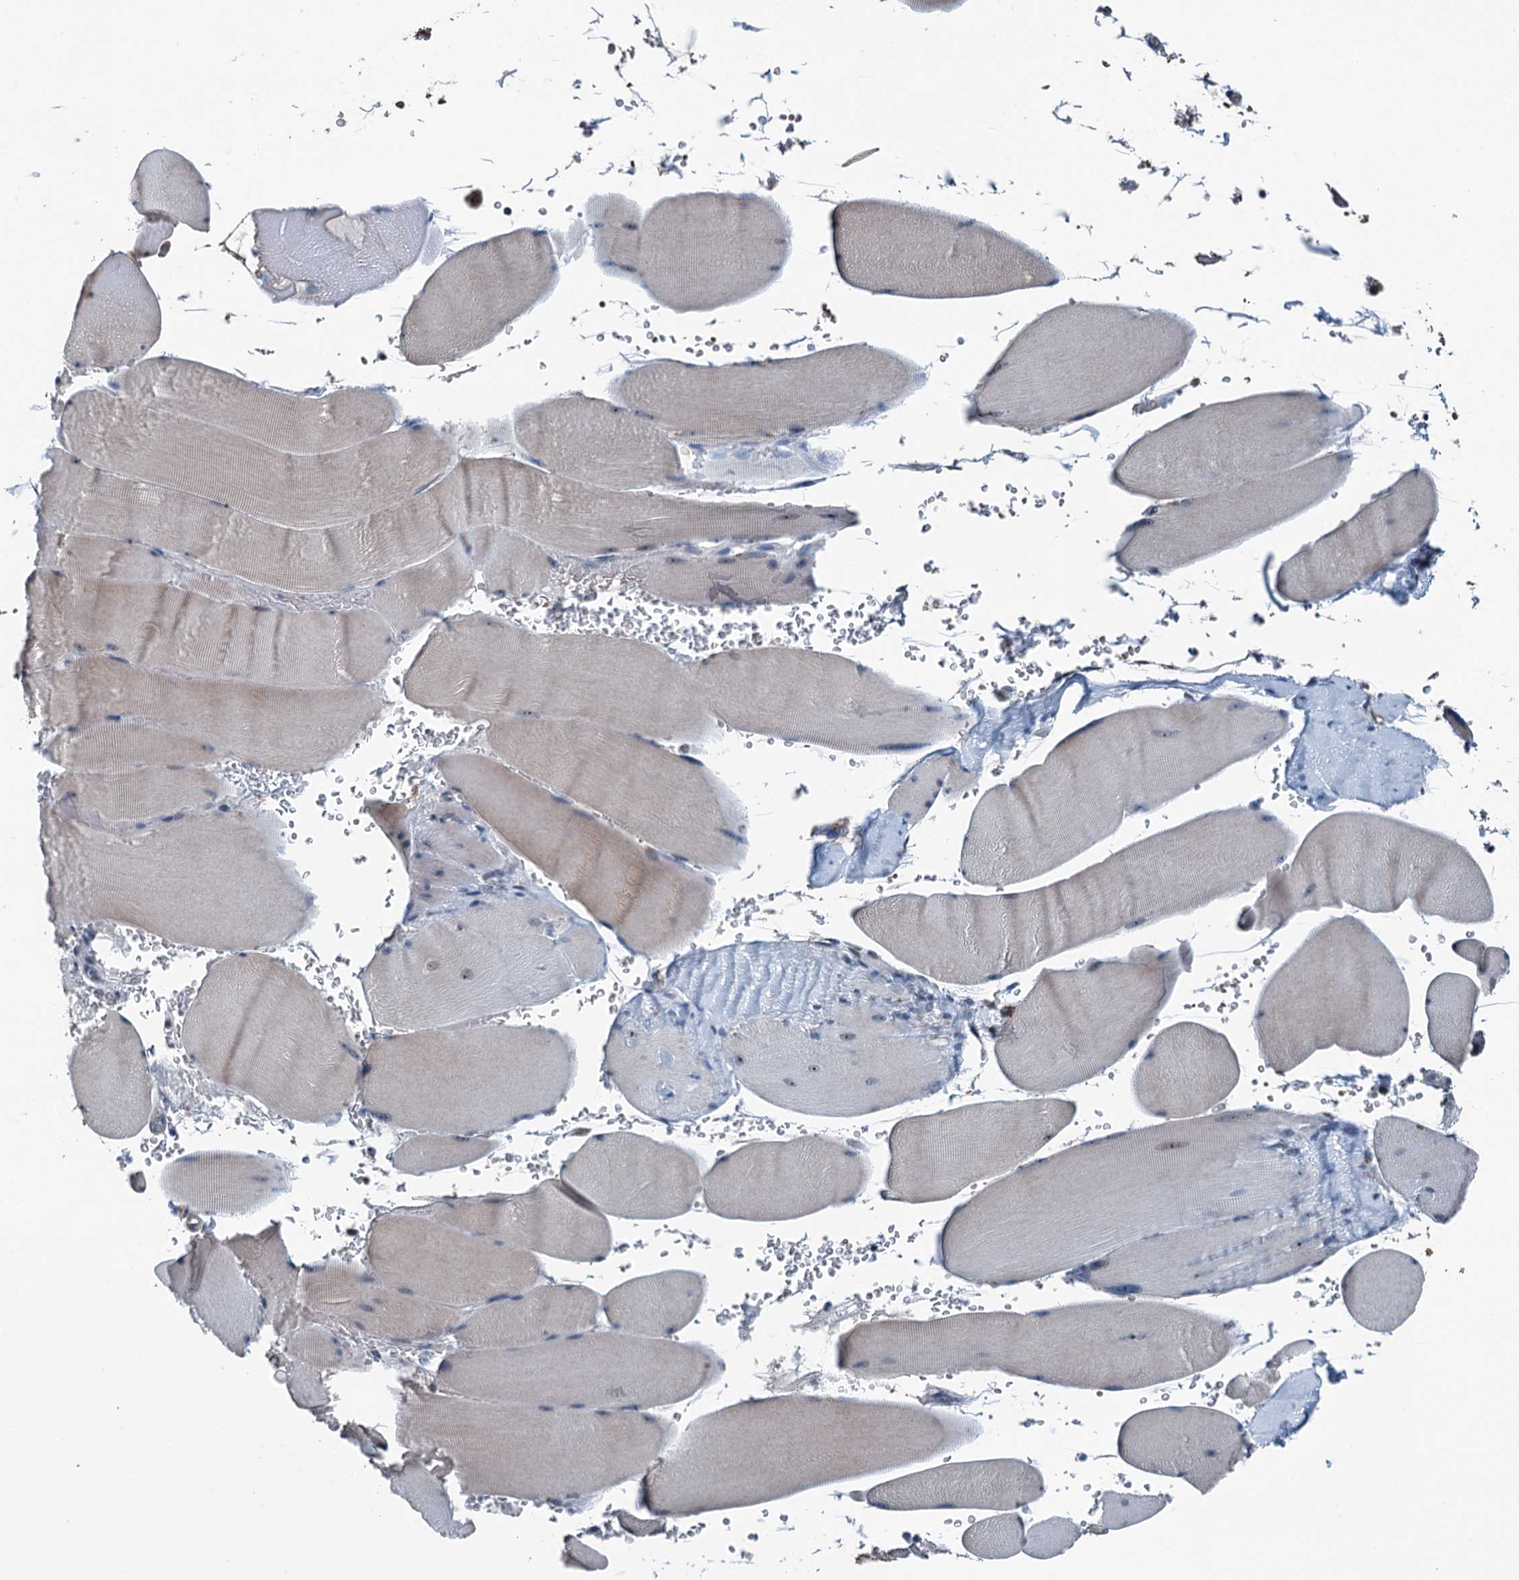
{"staining": {"intensity": "weak", "quantity": "<25%", "location": "cytoplasmic/membranous"}, "tissue": "skeletal muscle", "cell_type": "Myocytes", "image_type": "normal", "snomed": [{"axis": "morphology", "description": "Normal tissue, NOS"}, {"axis": "topography", "description": "Skeletal muscle"}, {"axis": "topography", "description": "Head-Neck"}], "caption": "DAB (3,3'-diaminobenzidine) immunohistochemical staining of benign human skeletal muscle demonstrates no significant staining in myocytes.", "gene": "TRPT1", "patient": {"sex": "male", "age": 66}}